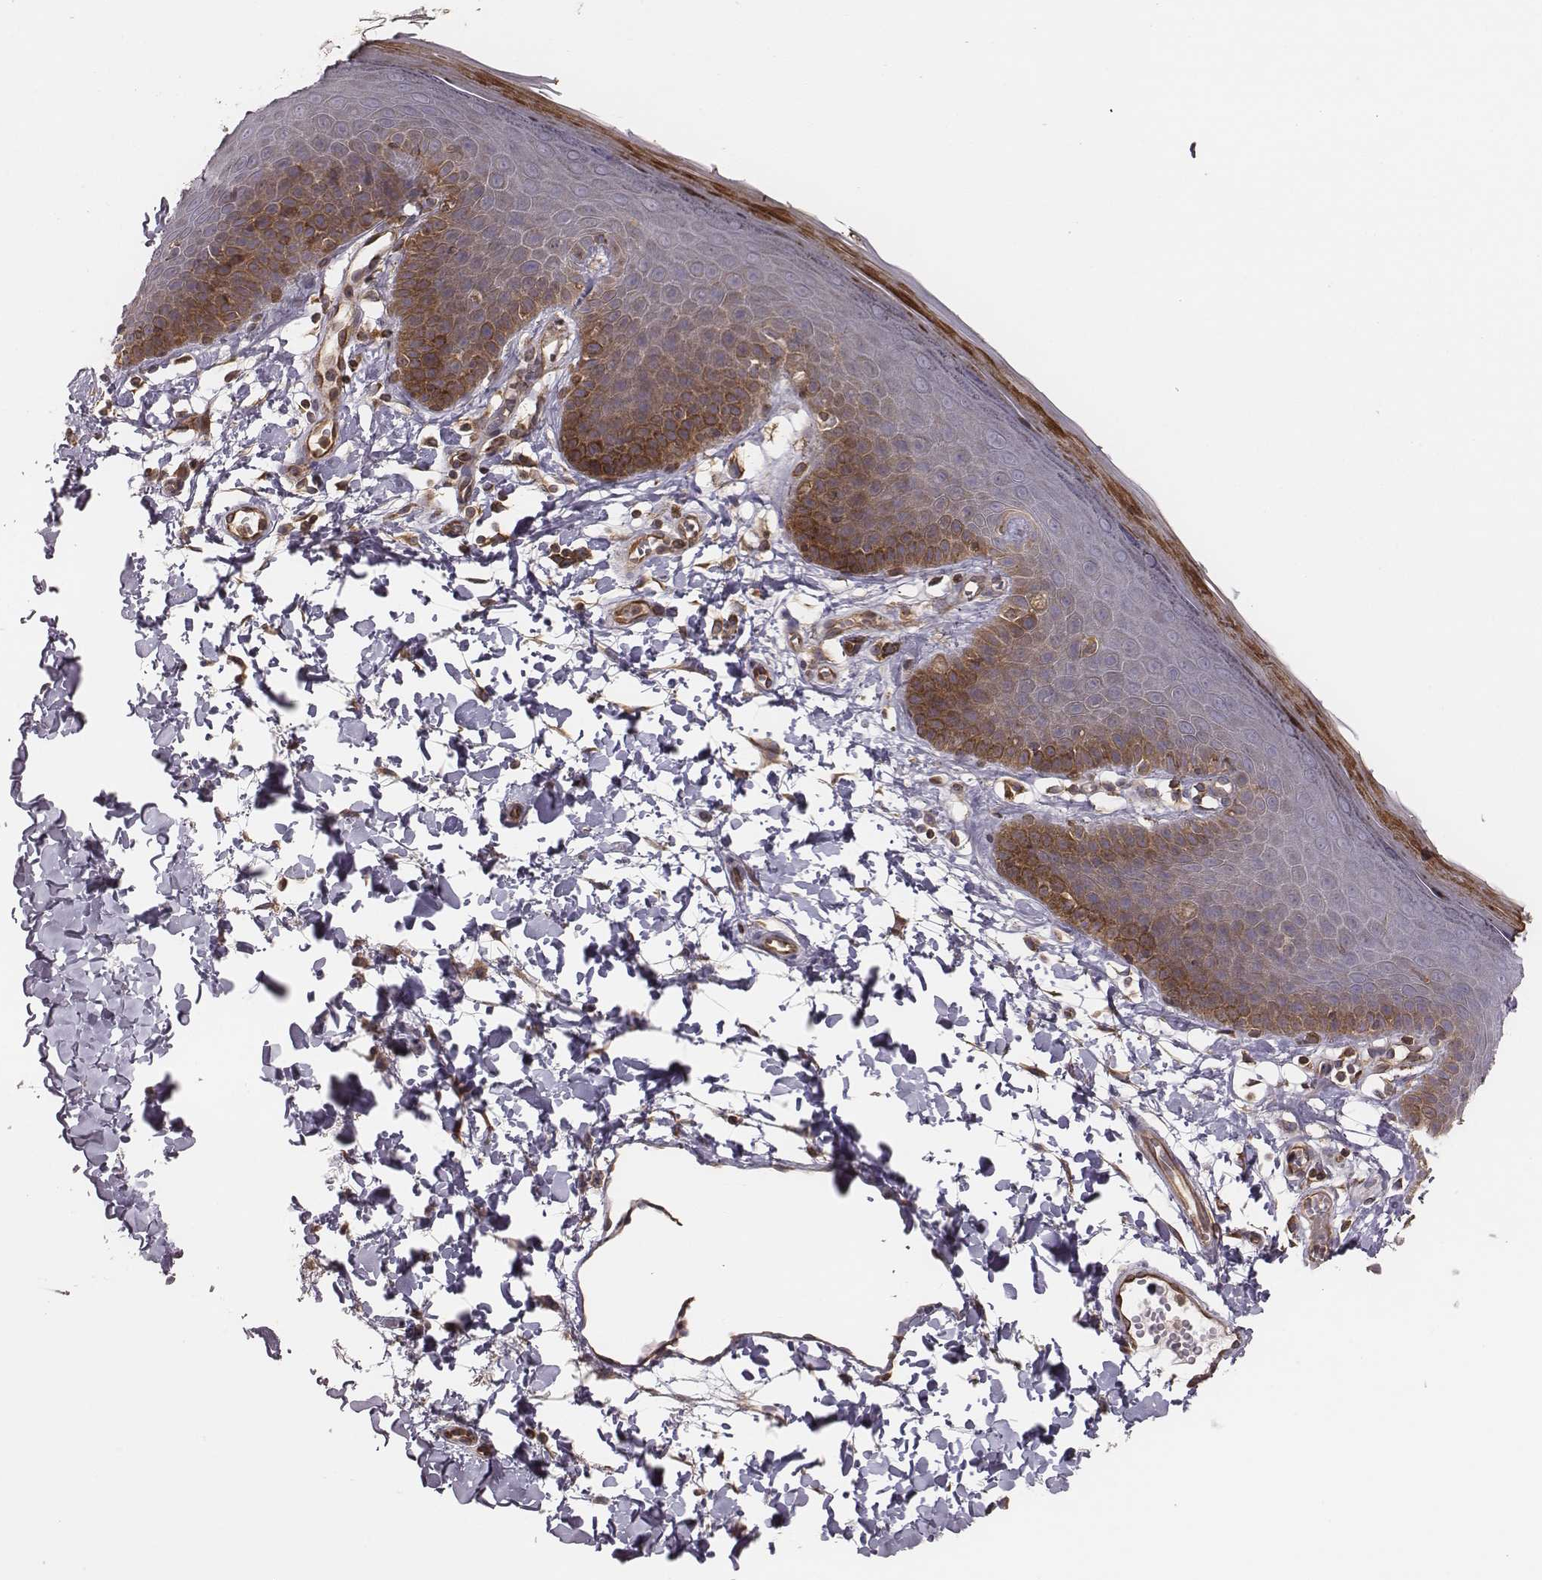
{"staining": {"intensity": "moderate", "quantity": "25%-75%", "location": "cytoplasmic/membranous"}, "tissue": "skin", "cell_type": "Epidermal cells", "image_type": "normal", "snomed": [{"axis": "morphology", "description": "Normal tissue, NOS"}, {"axis": "topography", "description": "Anal"}], "caption": "The histopathology image exhibits immunohistochemical staining of unremarkable skin. There is moderate cytoplasmic/membranous positivity is appreciated in approximately 25%-75% of epidermal cells. The staining is performed using DAB brown chromogen to label protein expression. The nuclei are counter-stained blue using hematoxylin.", "gene": "CAD", "patient": {"sex": "male", "age": 53}}